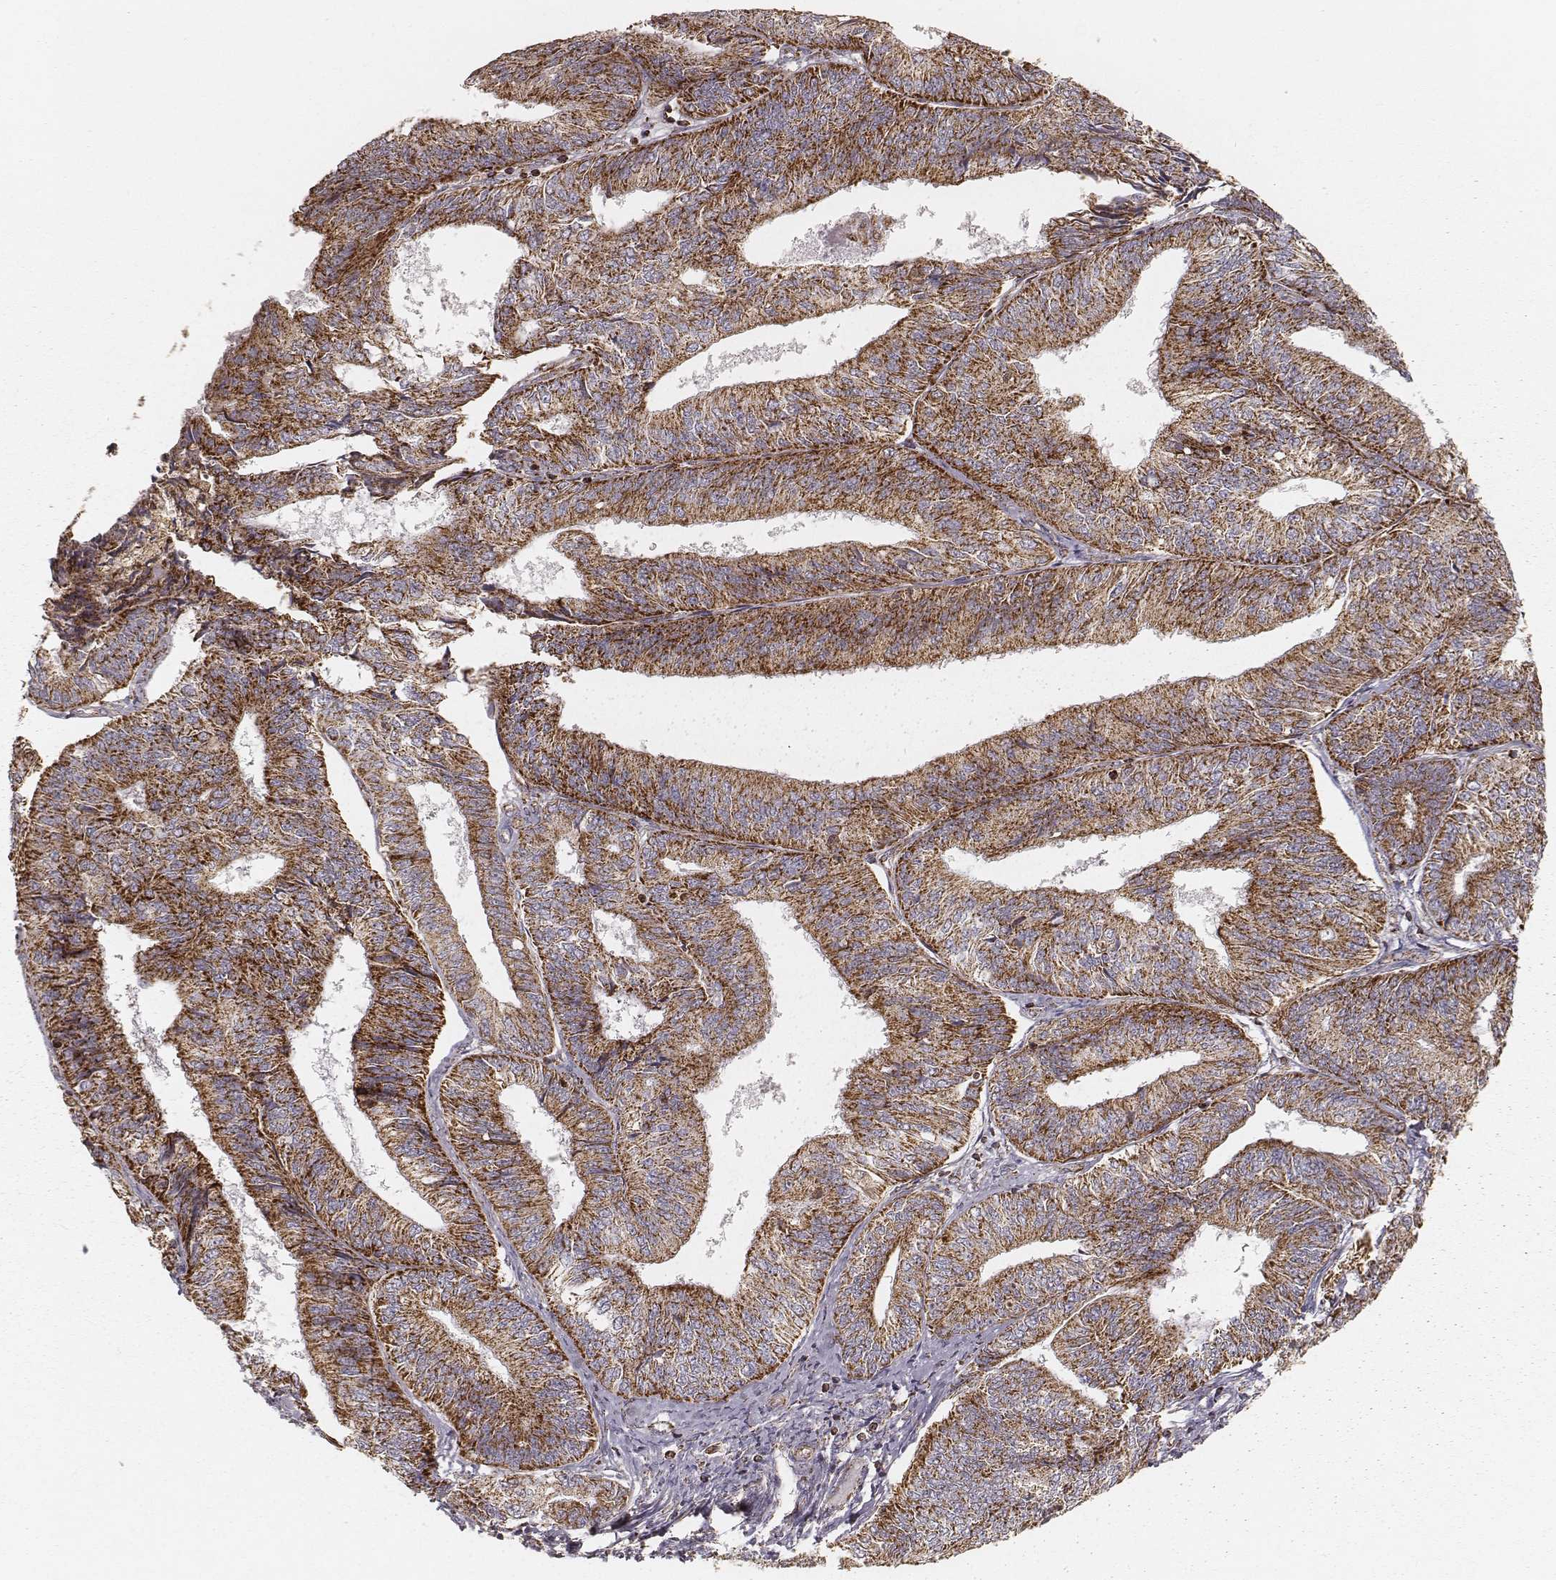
{"staining": {"intensity": "strong", "quantity": ">75%", "location": "cytoplasmic/membranous"}, "tissue": "endometrial cancer", "cell_type": "Tumor cells", "image_type": "cancer", "snomed": [{"axis": "morphology", "description": "Adenocarcinoma, NOS"}, {"axis": "topography", "description": "Endometrium"}], "caption": "Immunohistochemistry (IHC) histopathology image of neoplastic tissue: human endometrial cancer (adenocarcinoma) stained using immunohistochemistry exhibits high levels of strong protein expression localized specifically in the cytoplasmic/membranous of tumor cells, appearing as a cytoplasmic/membranous brown color.", "gene": "CS", "patient": {"sex": "female", "age": 58}}